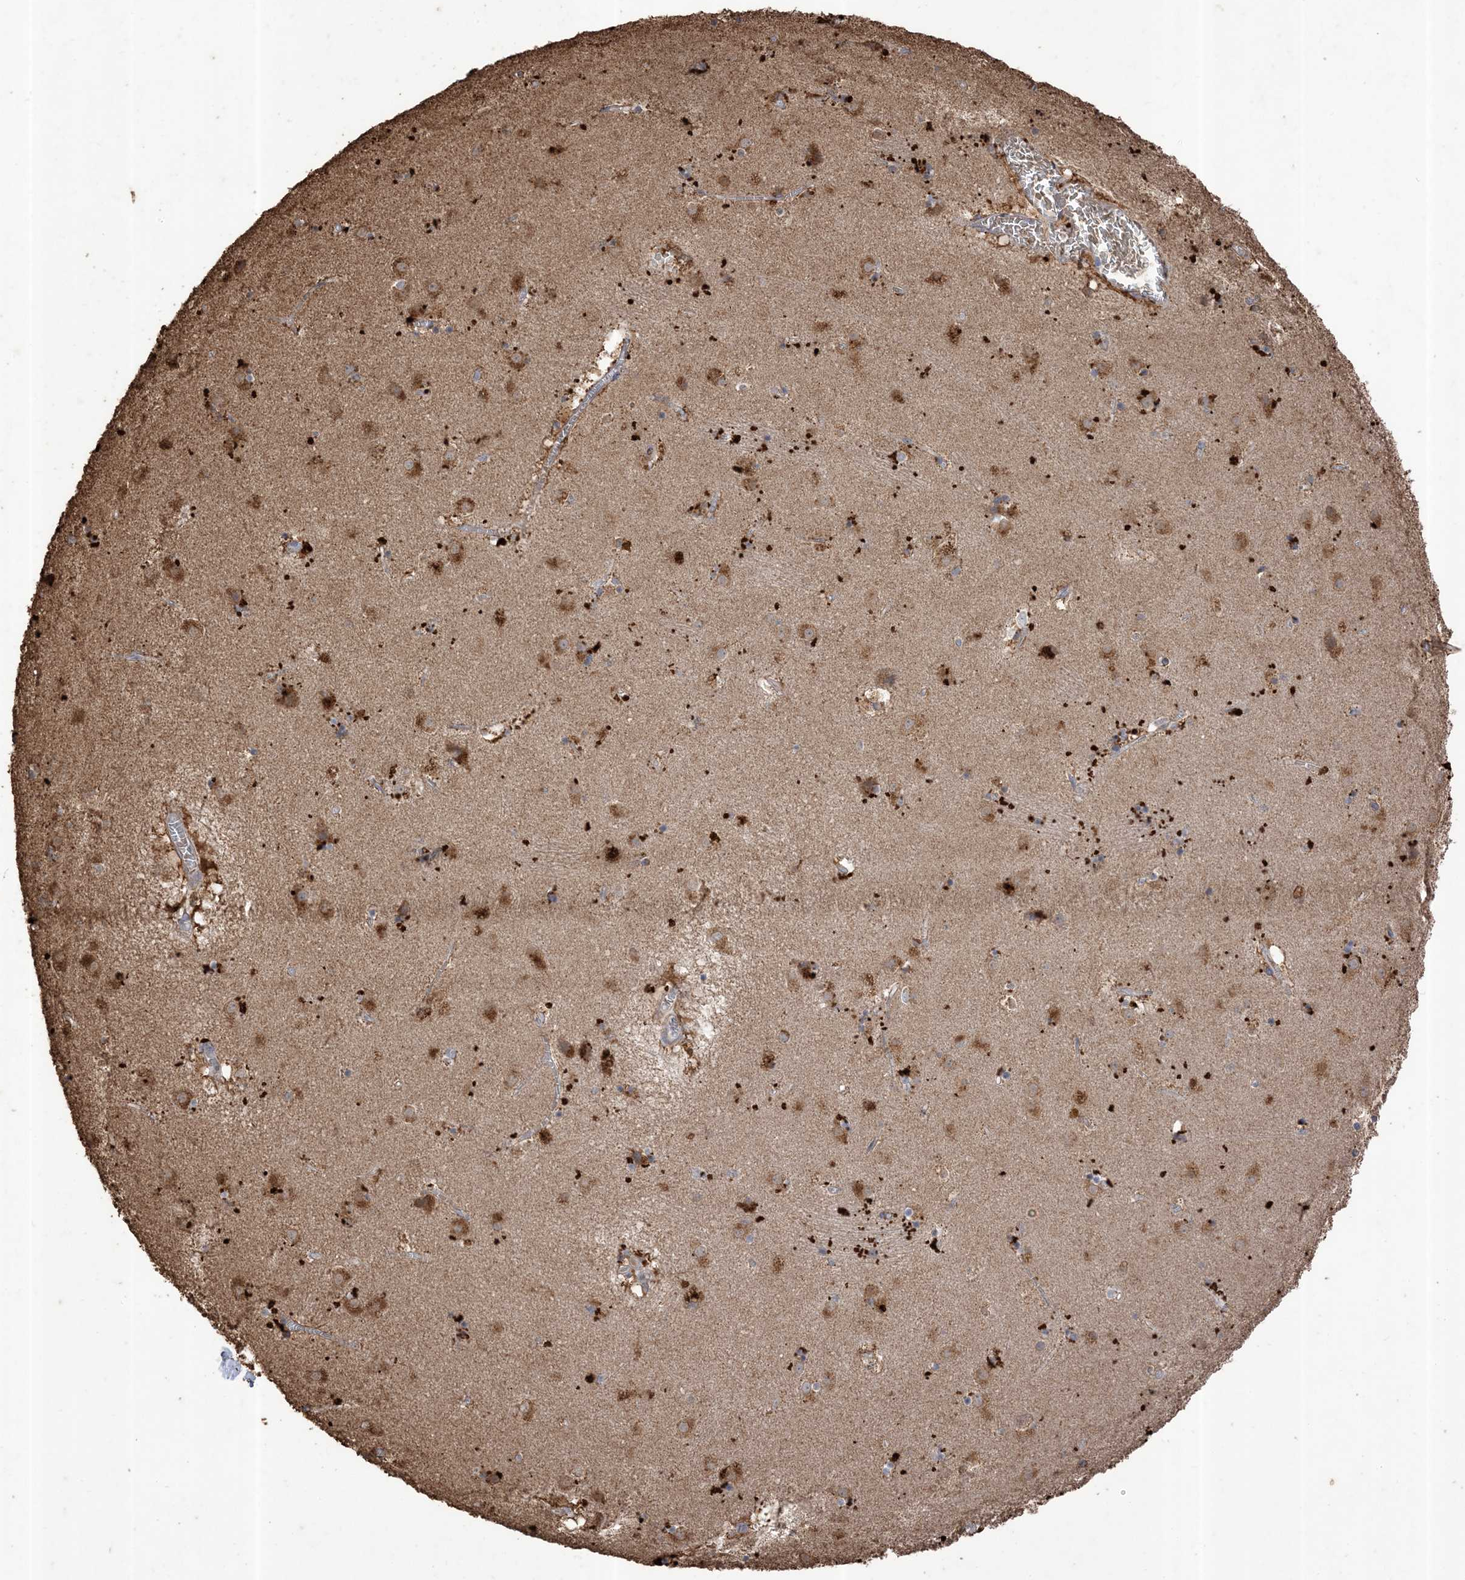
{"staining": {"intensity": "weak", "quantity": "<25%", "location": "cytoplasmic/membranous"}, "tissue": "caudate", "cell_type": "Glial cells", "image_type": "normal", "snomed": [{"axis": "morphology", "description": "Normal tissue, NOS"}, {"axis": "topography", "description": "Lateral ventricle wall"}], "caption": "A high-resolution micrograph shows immunohistochemistry staining of benign caudate, which reveals no significant expression in glial cells. (Brightfield microscopy of DAB (3,3'-diaminobenzidine) IHC at high magnification).", "gene": "HPS4", "patient": {"sex": "male", "age": 70}}